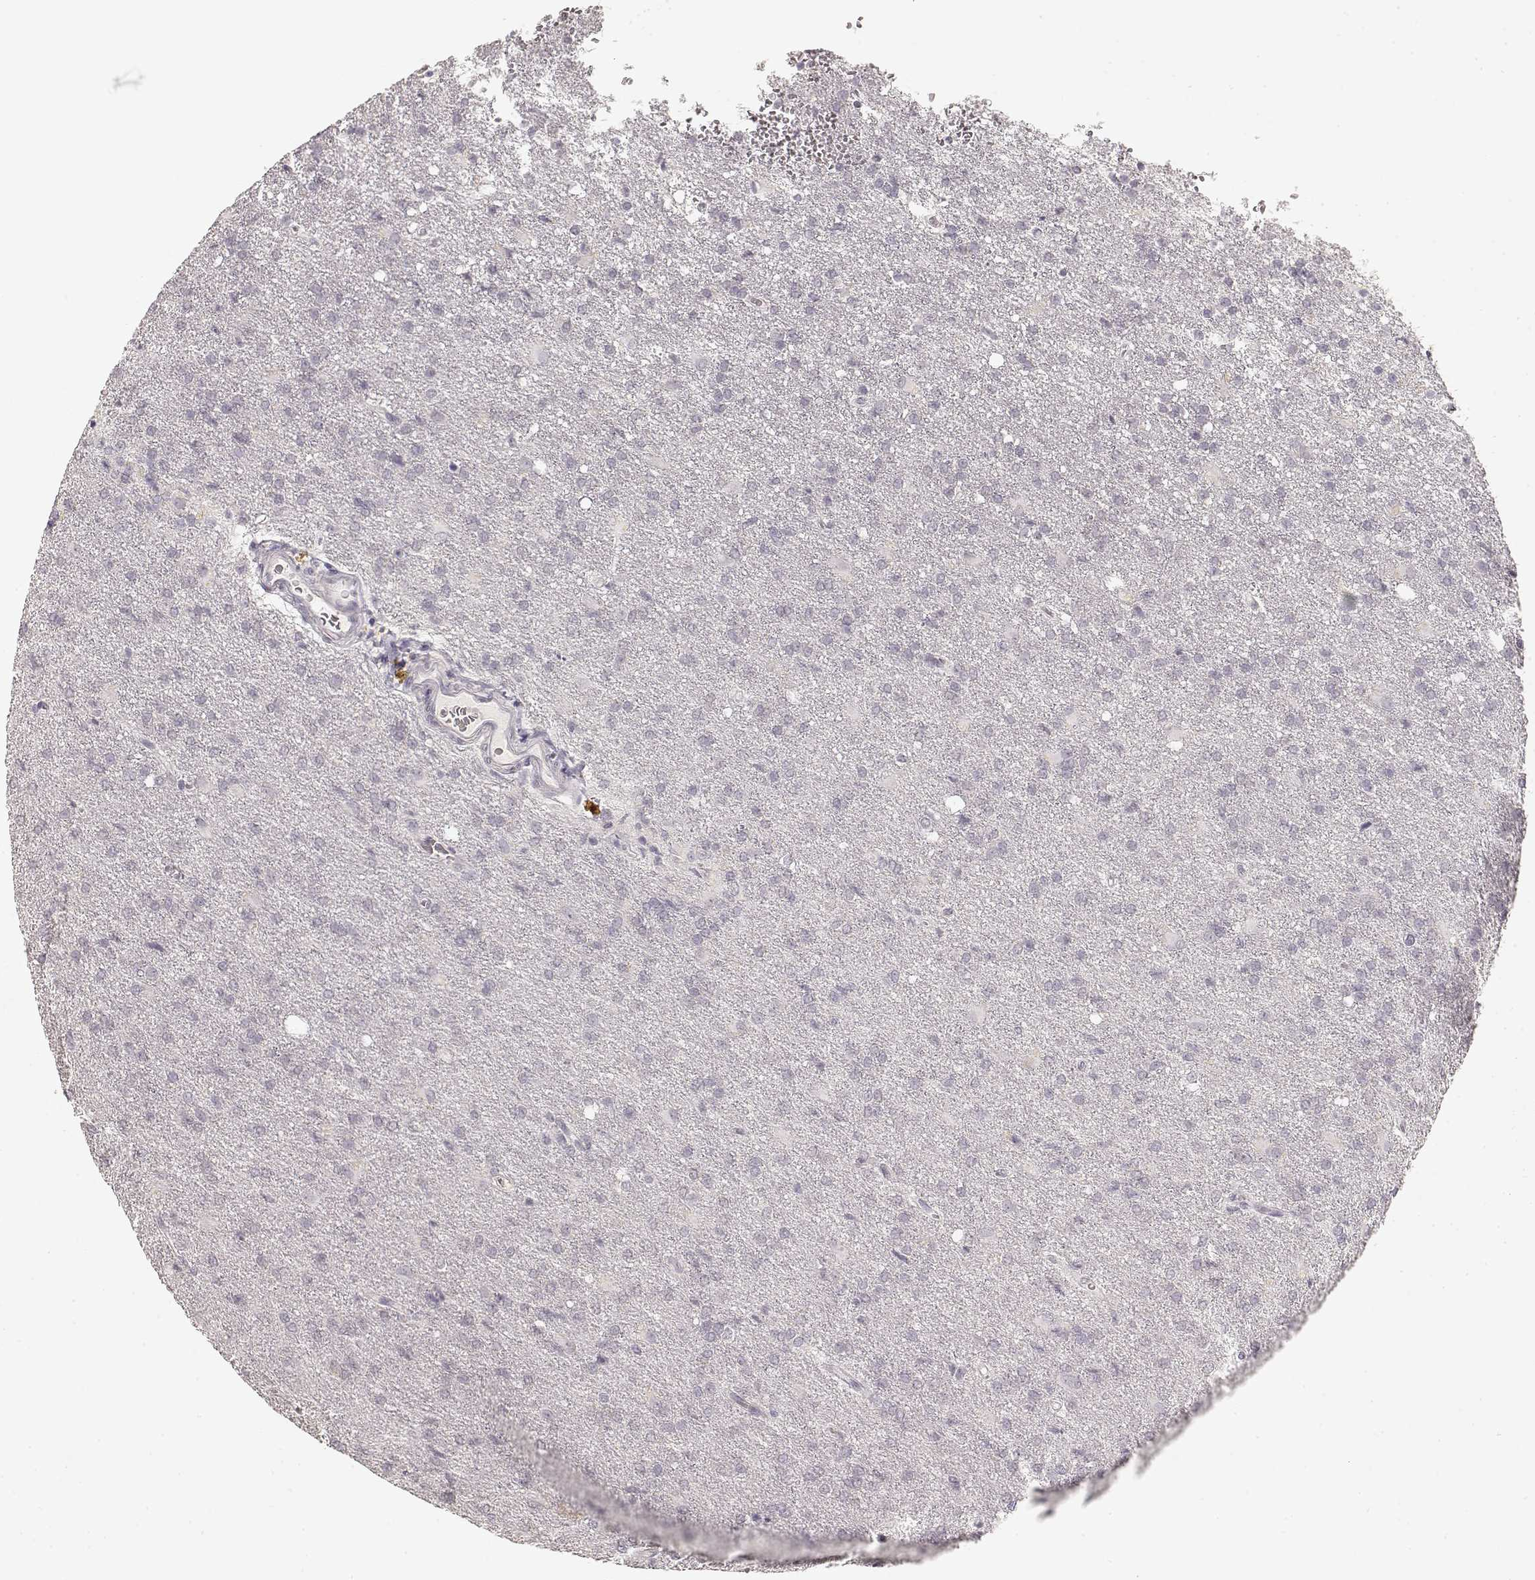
{"staining": {"intensity": "negative", "quantity": "none", "location": "none"}, "tissue": "glioma", "cell_type": "Tumor cells", "image_type": "cancer", "snomed": [{"axis": "morphology", "description": "Glioma, malignant, High grade"}, {"axis": "topography", "description": "Brain"}], "caption": "This is an IHC histopathology image of high-grade glioma (malignant). There is no positivity in tumor cells.", "gene": "LAMC2", "patient": {"sex": "male", "age": 68}}